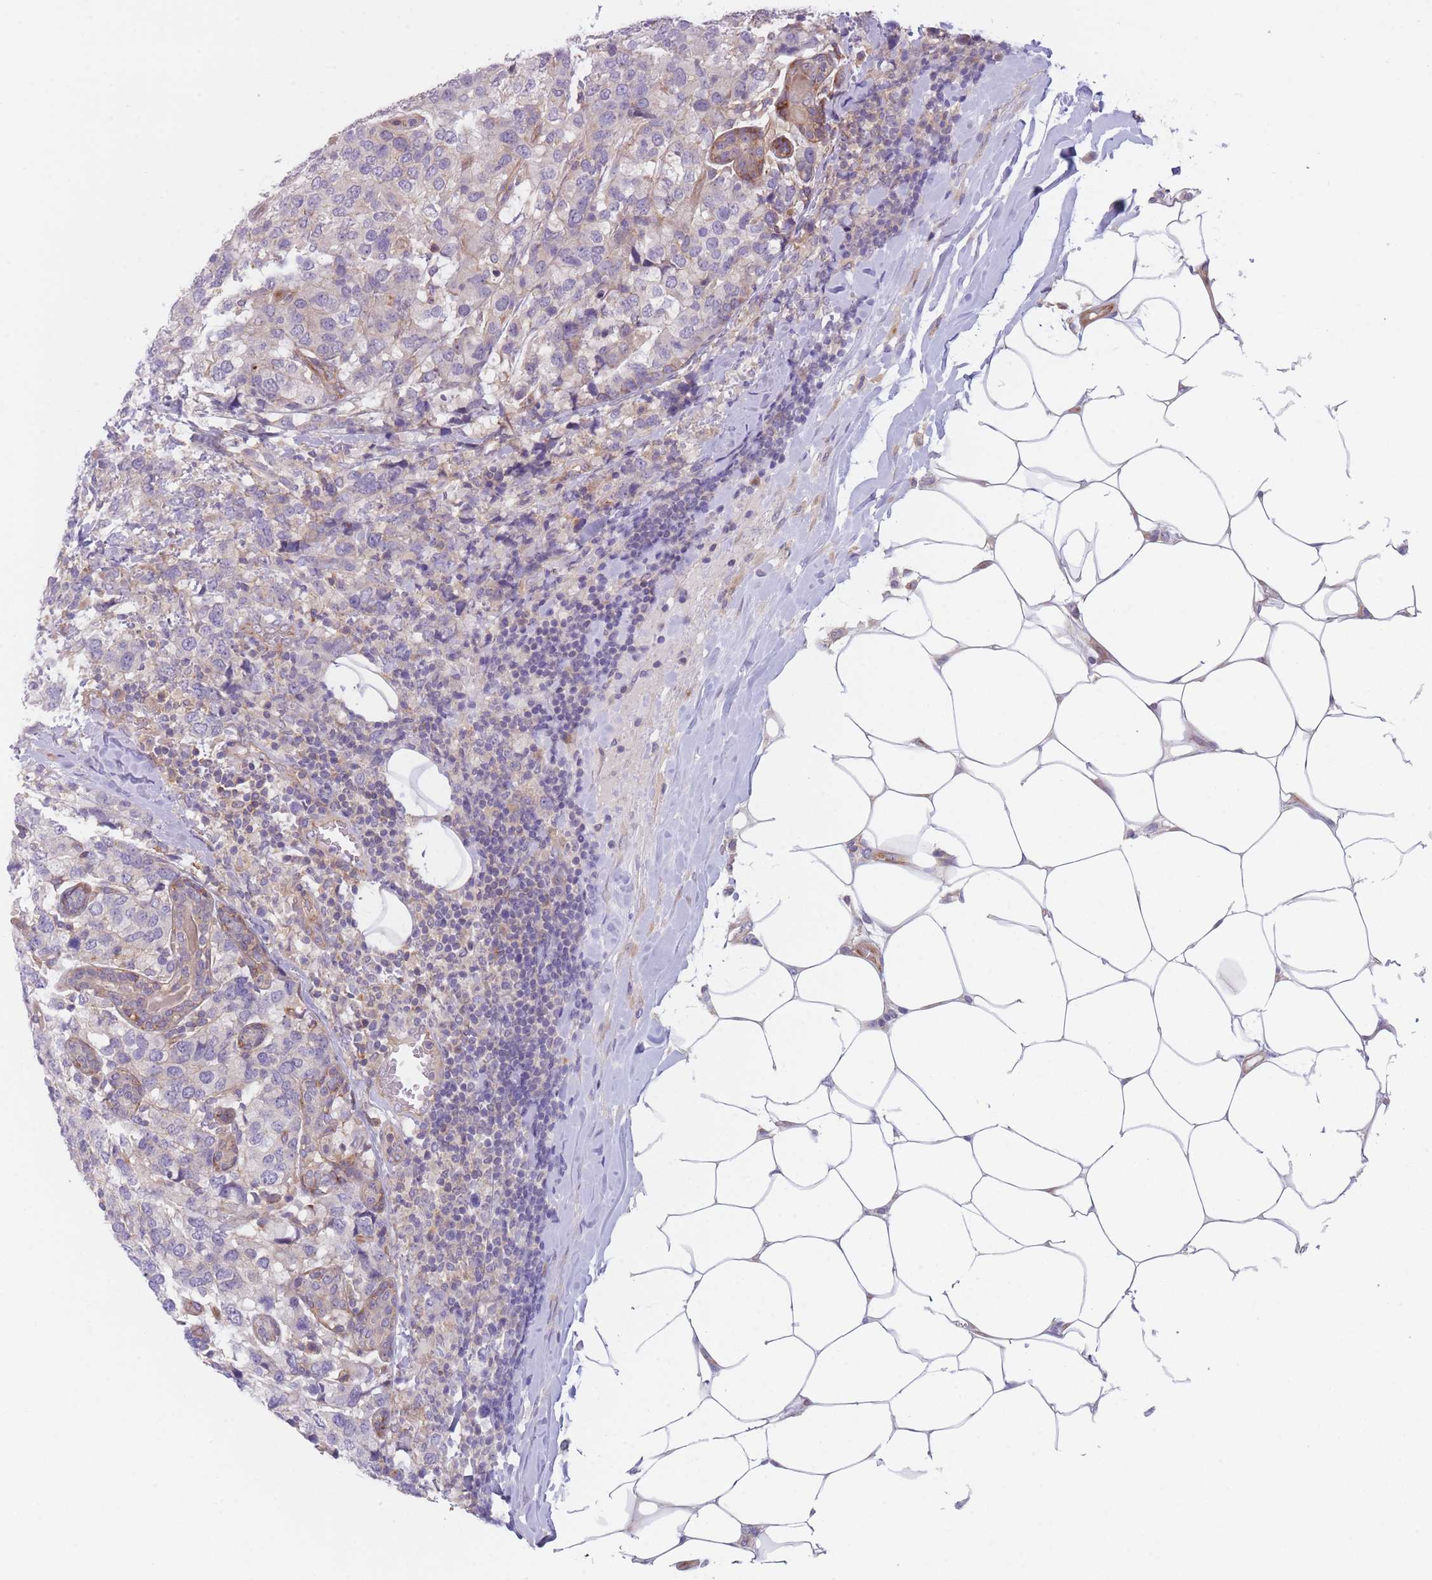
{"staining": {"intensity": "negative", "quantity": "none", "location": "none"}, "tissue": "breast cancer", "cell_type": "Tumor cells", "image_type": "cancer", "snomed": [{"axis": "morphology", "description": "Lobular carcinoma"}, {"axis": "topography", "description": "Breast"}], "caption": "This histopathology image is of breast cancer (lobular carcinoma) stained with IHC to label a protein in brown with the nuclei are counter-stained blue. There is no expression in tumor cells.", "gene": "WDR93", "patient": {"sex": "female", "age": 59}}